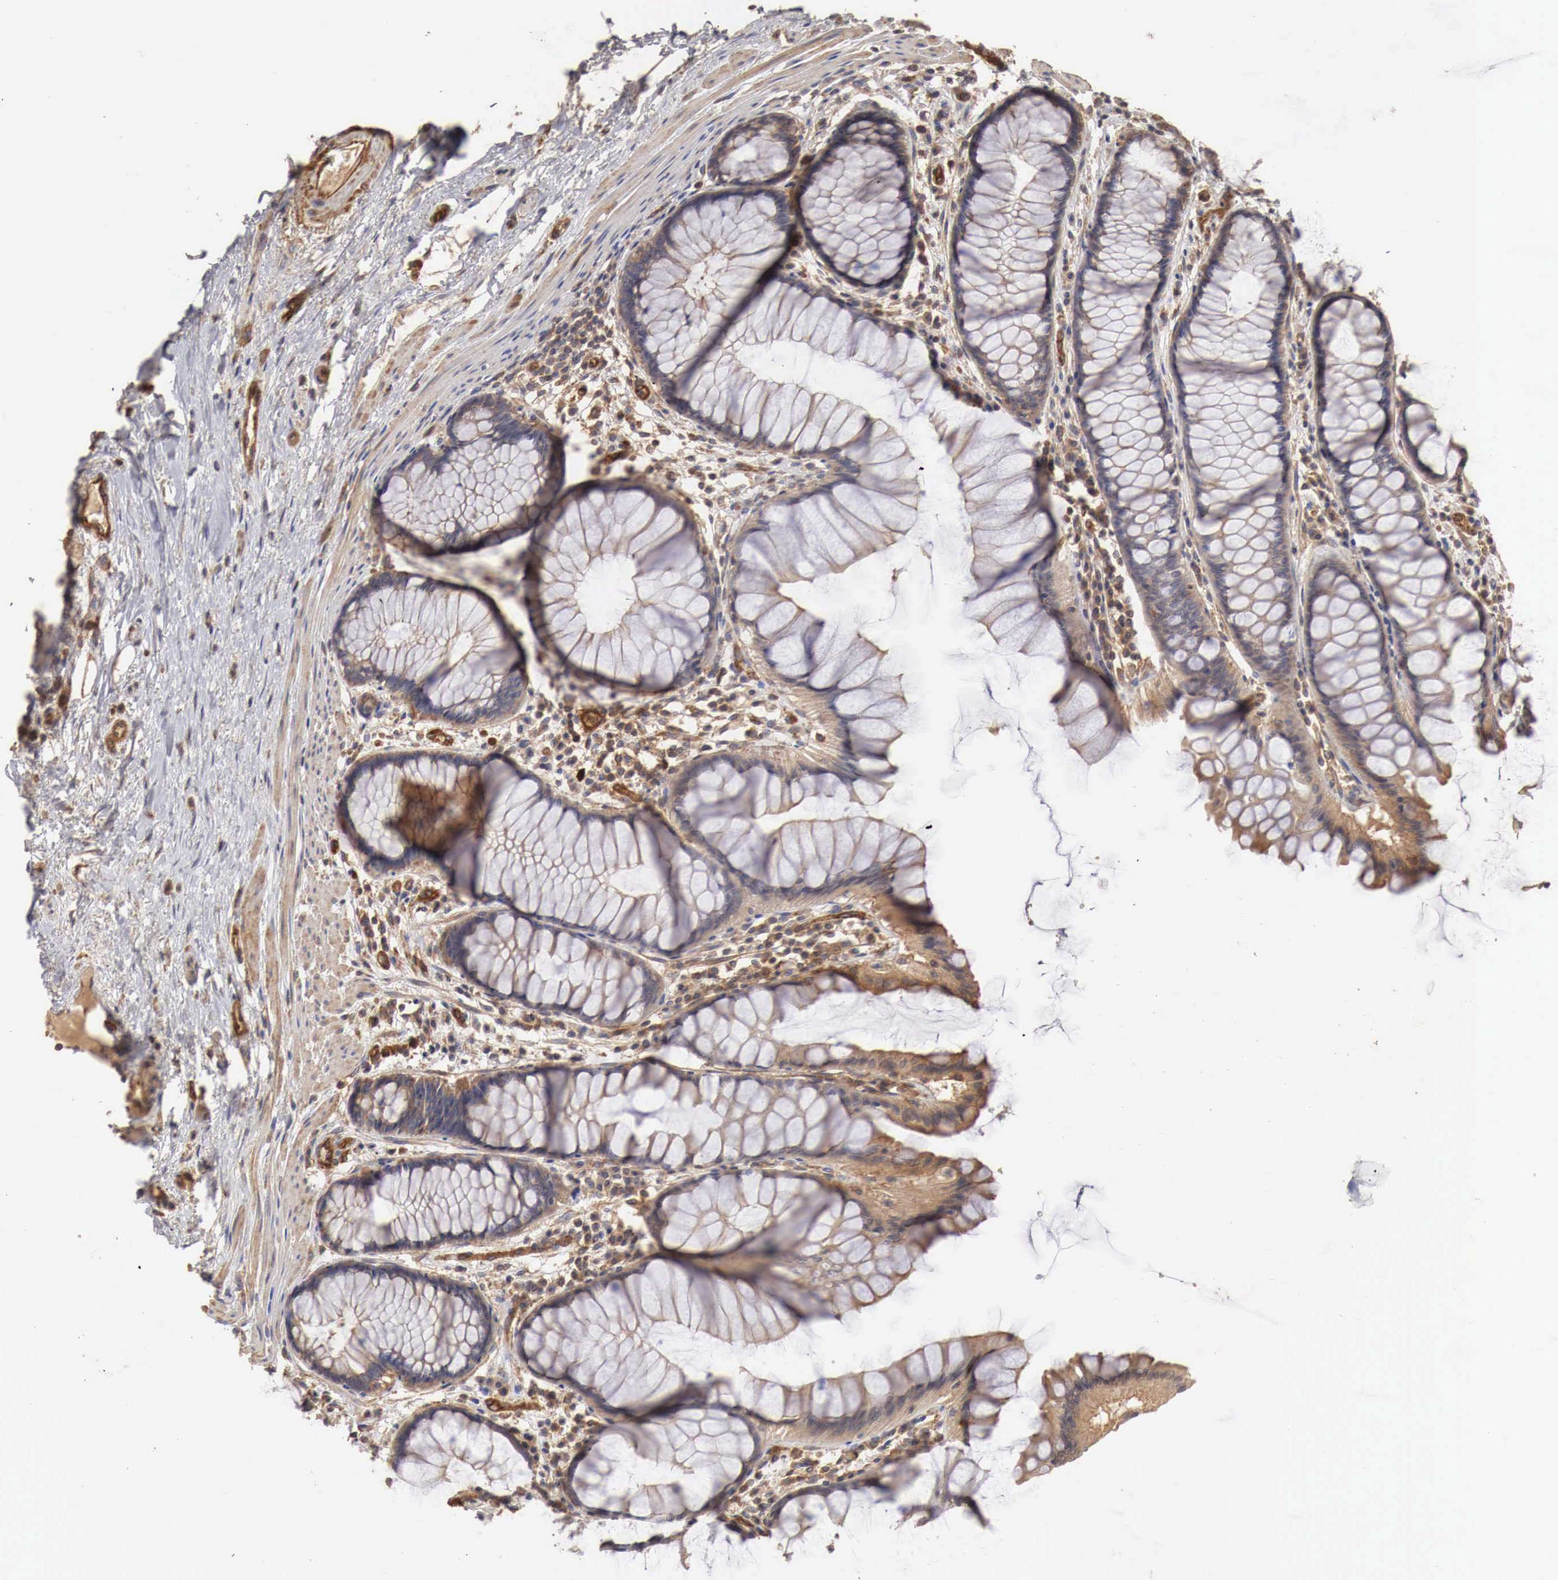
{"staining": {"intensity": "moderate", "quantity": ">75%", "location": "cytoplasmic/membranous"}, "tissue": "rectum", "cell_type": "Glandular cells", "image_type": "normal", "snomed": [{"axis": "morphology", "description": "Normal tissue, NOS"}, {"axis": "topography", "description": "Rectum"}], "caption": "There is medium levels of moderate cytoplasmic/membranous staining in glandular cells of unremarkable rectum, as demonstrated by immunohistochemical staining (brown color).", "gene": "ARMCX4", "patient": {"sex": "male", "age": 77}}